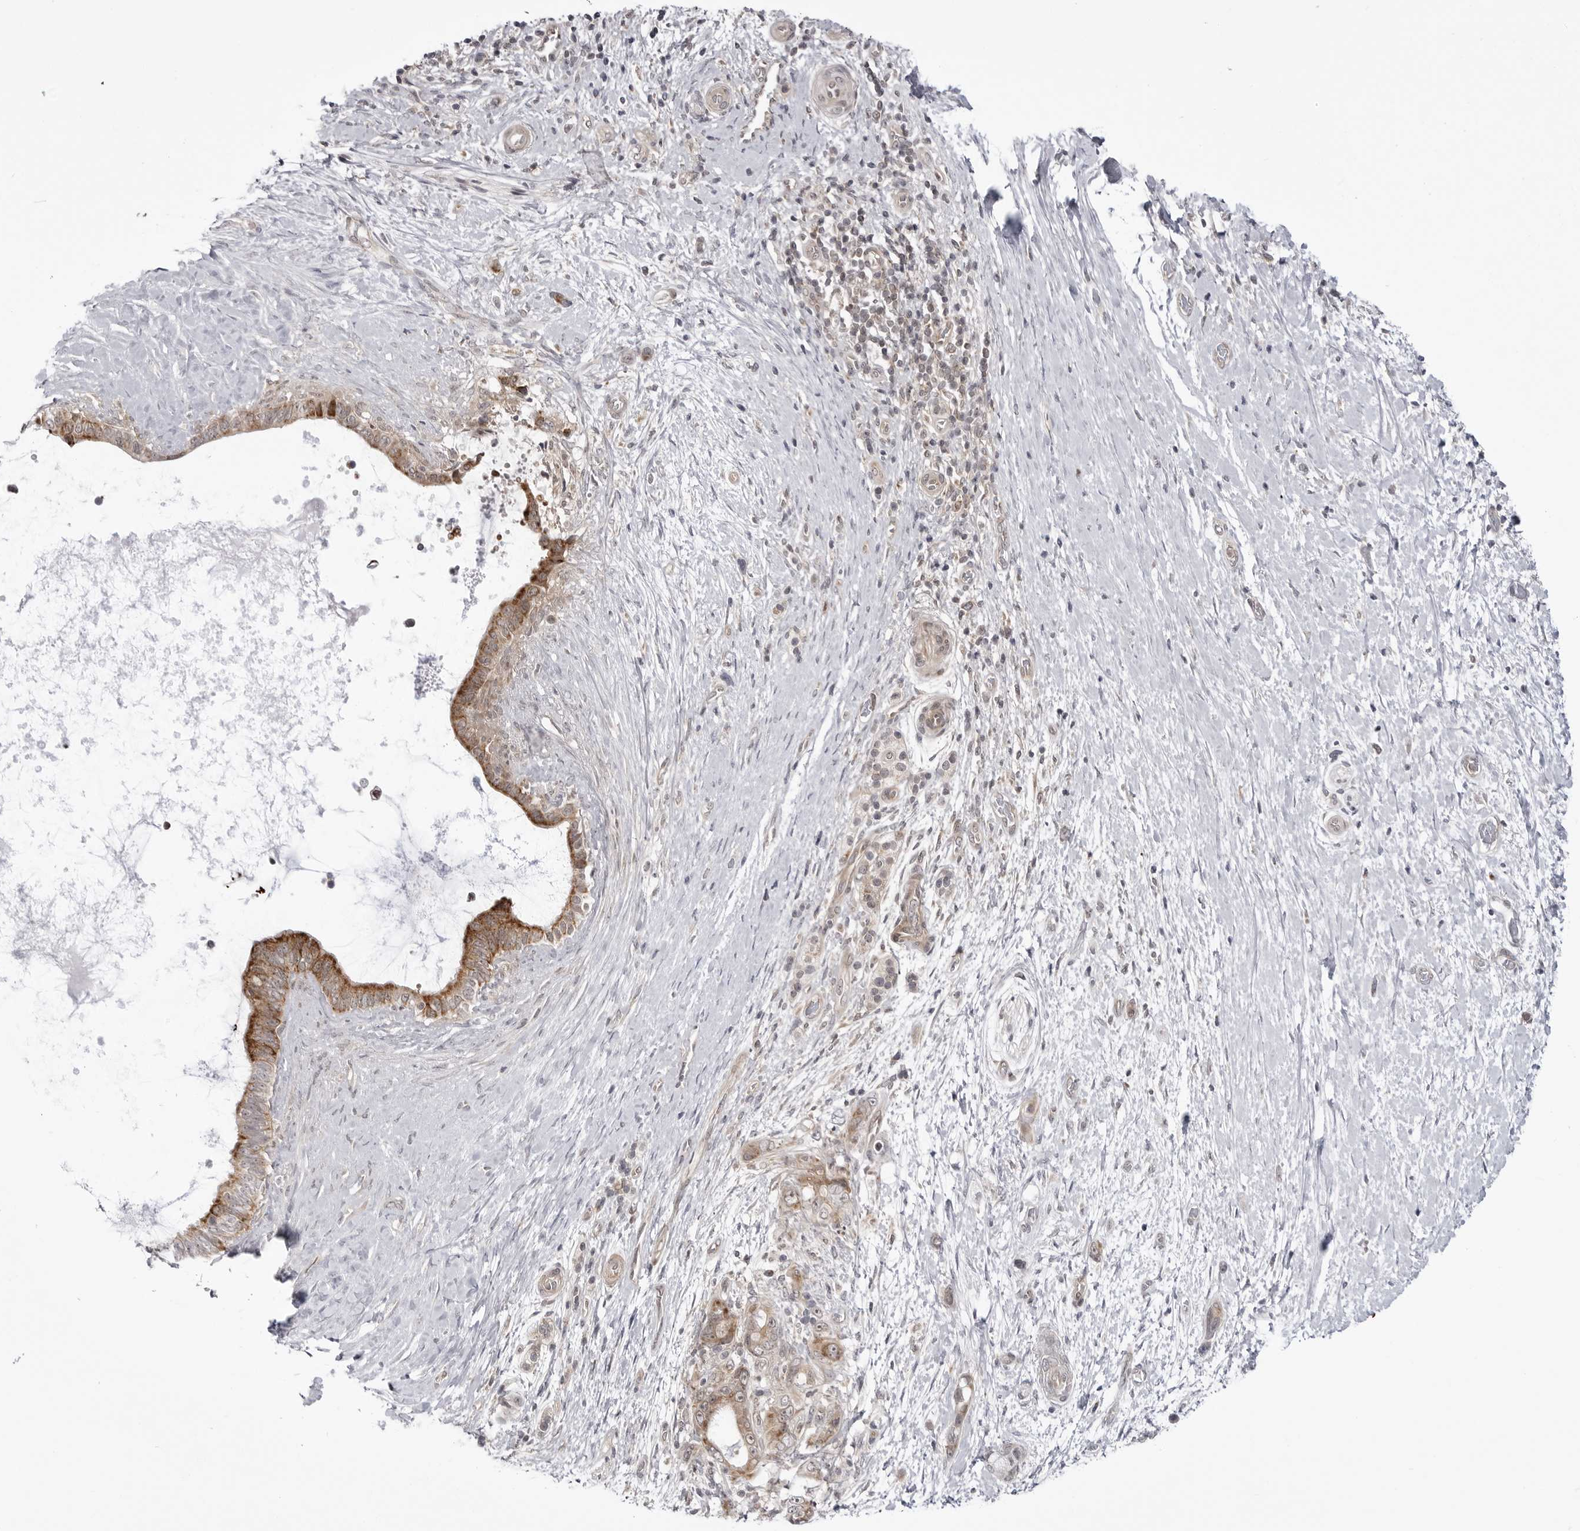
{"staining": {"intensity": "weak", "quantity": ">75%", "location": "cytoplasmic/membranous"}, "tissue": "pancreatic cancer", "cell_type": "Tumor cells", "image_type": "cancer", "snomed": [{"axis": "morphology", "description": "Adenocarcinoma, NOS"}, {"axis": "topography", "description": "Pancreas"}], "caption": "Immunohistochemistry image of neoplastic tissue: human pancreatic cancer stained using IHC exhibits low levels of weak protein expression localized specifically in the cytoplasmic/membranous of tumor cells, appearing as a cytoplasmic/membranous brown color.", "gene": "CCDC18", "patient": {"sex": "female", "age": 72}}